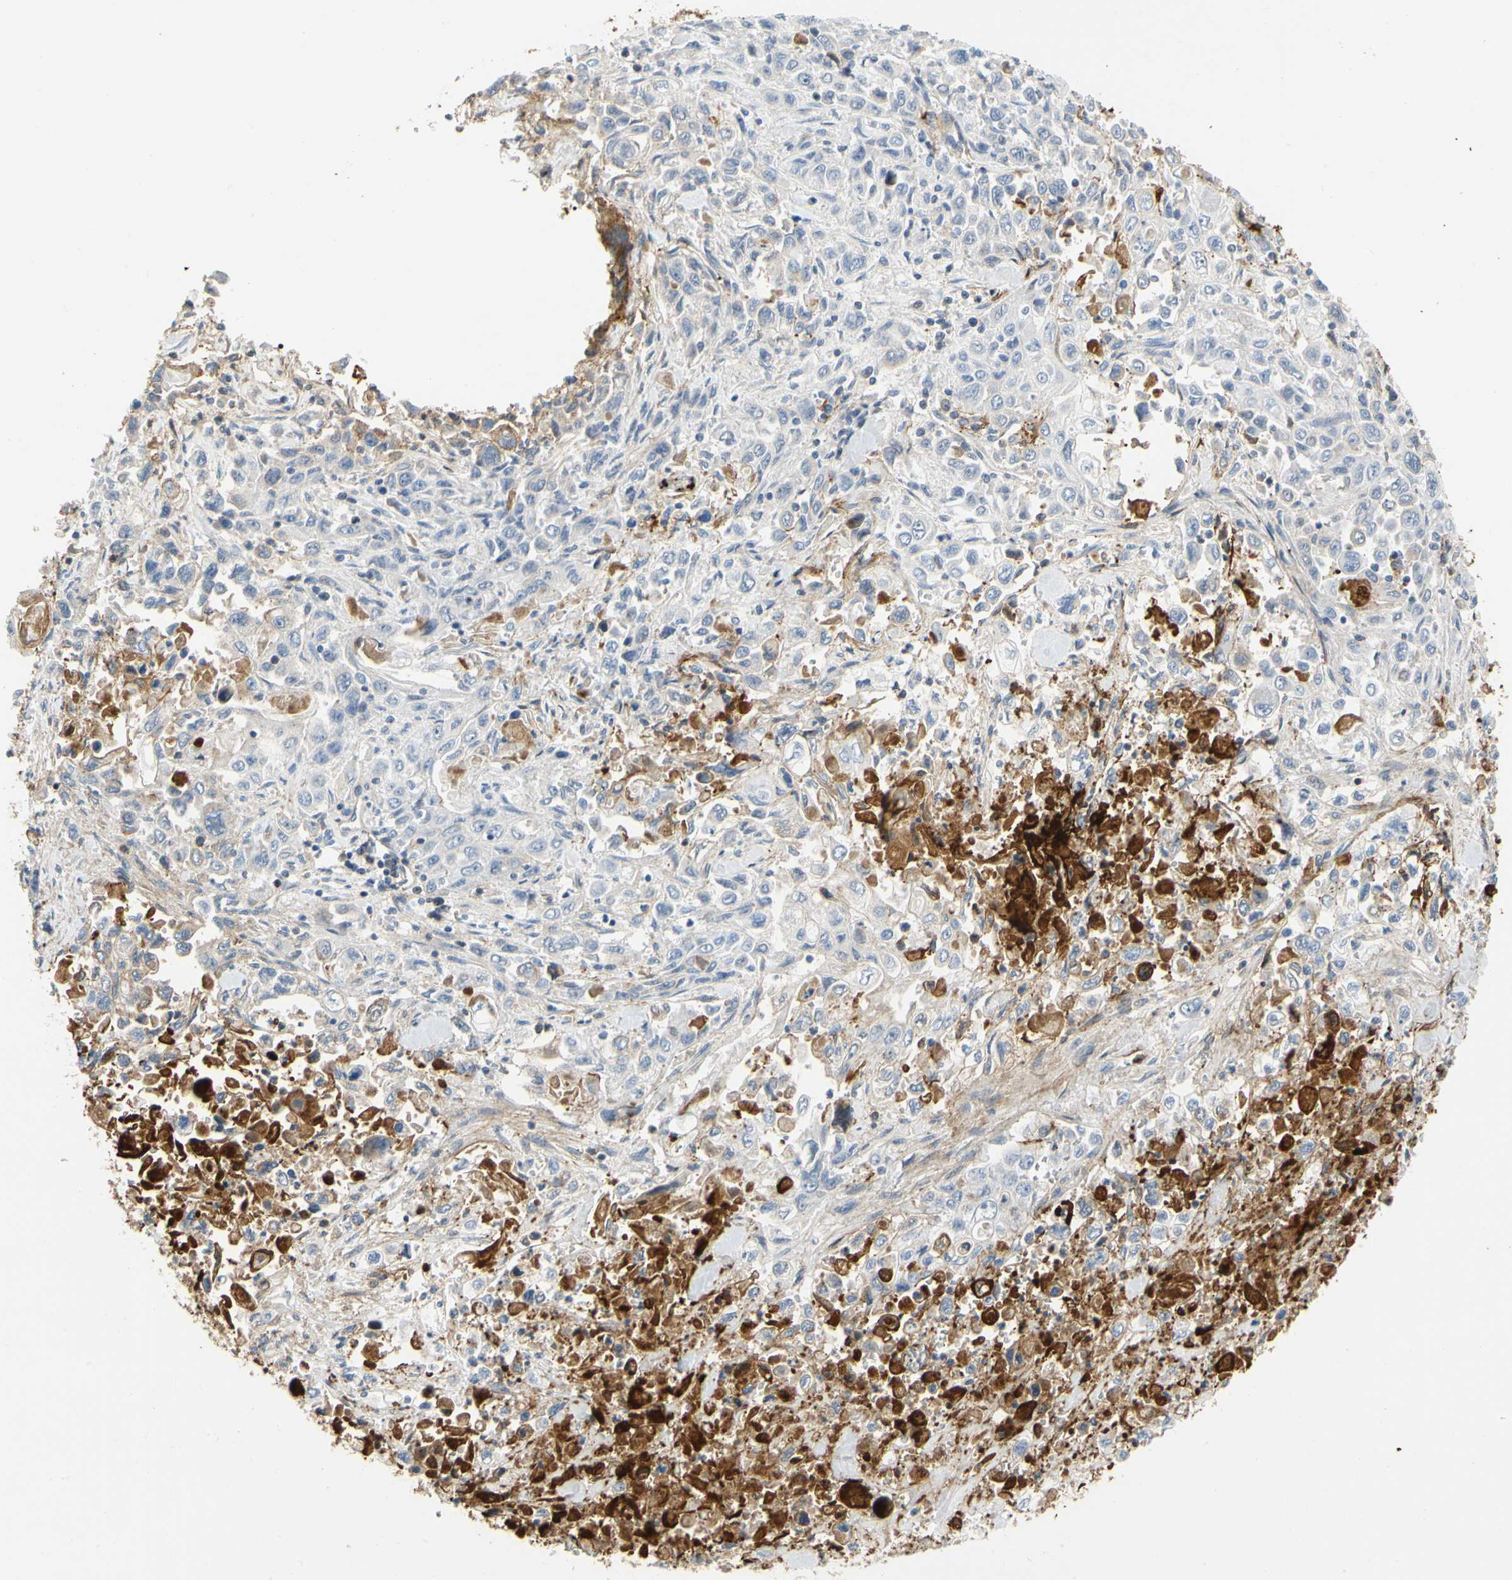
{"staining": {"intensity": "negative", "quantity": "none", "location": "none"}, "tissue": "pancreatic cancer", "cell_type": "Tumor cells", "image_type": "cancer", "snomed": [{"axis": "morphology", "description": "Adenocarcinoma, NOS"}, {"axis": "topography", "description": "Pancreas"}], "caption": "An image of adenocarcinoma (pancreatic) stained for a protein shows no brown staining in tumor cells.", "gene": "FGB", "patient": {"sex": "male", "age": 70}}